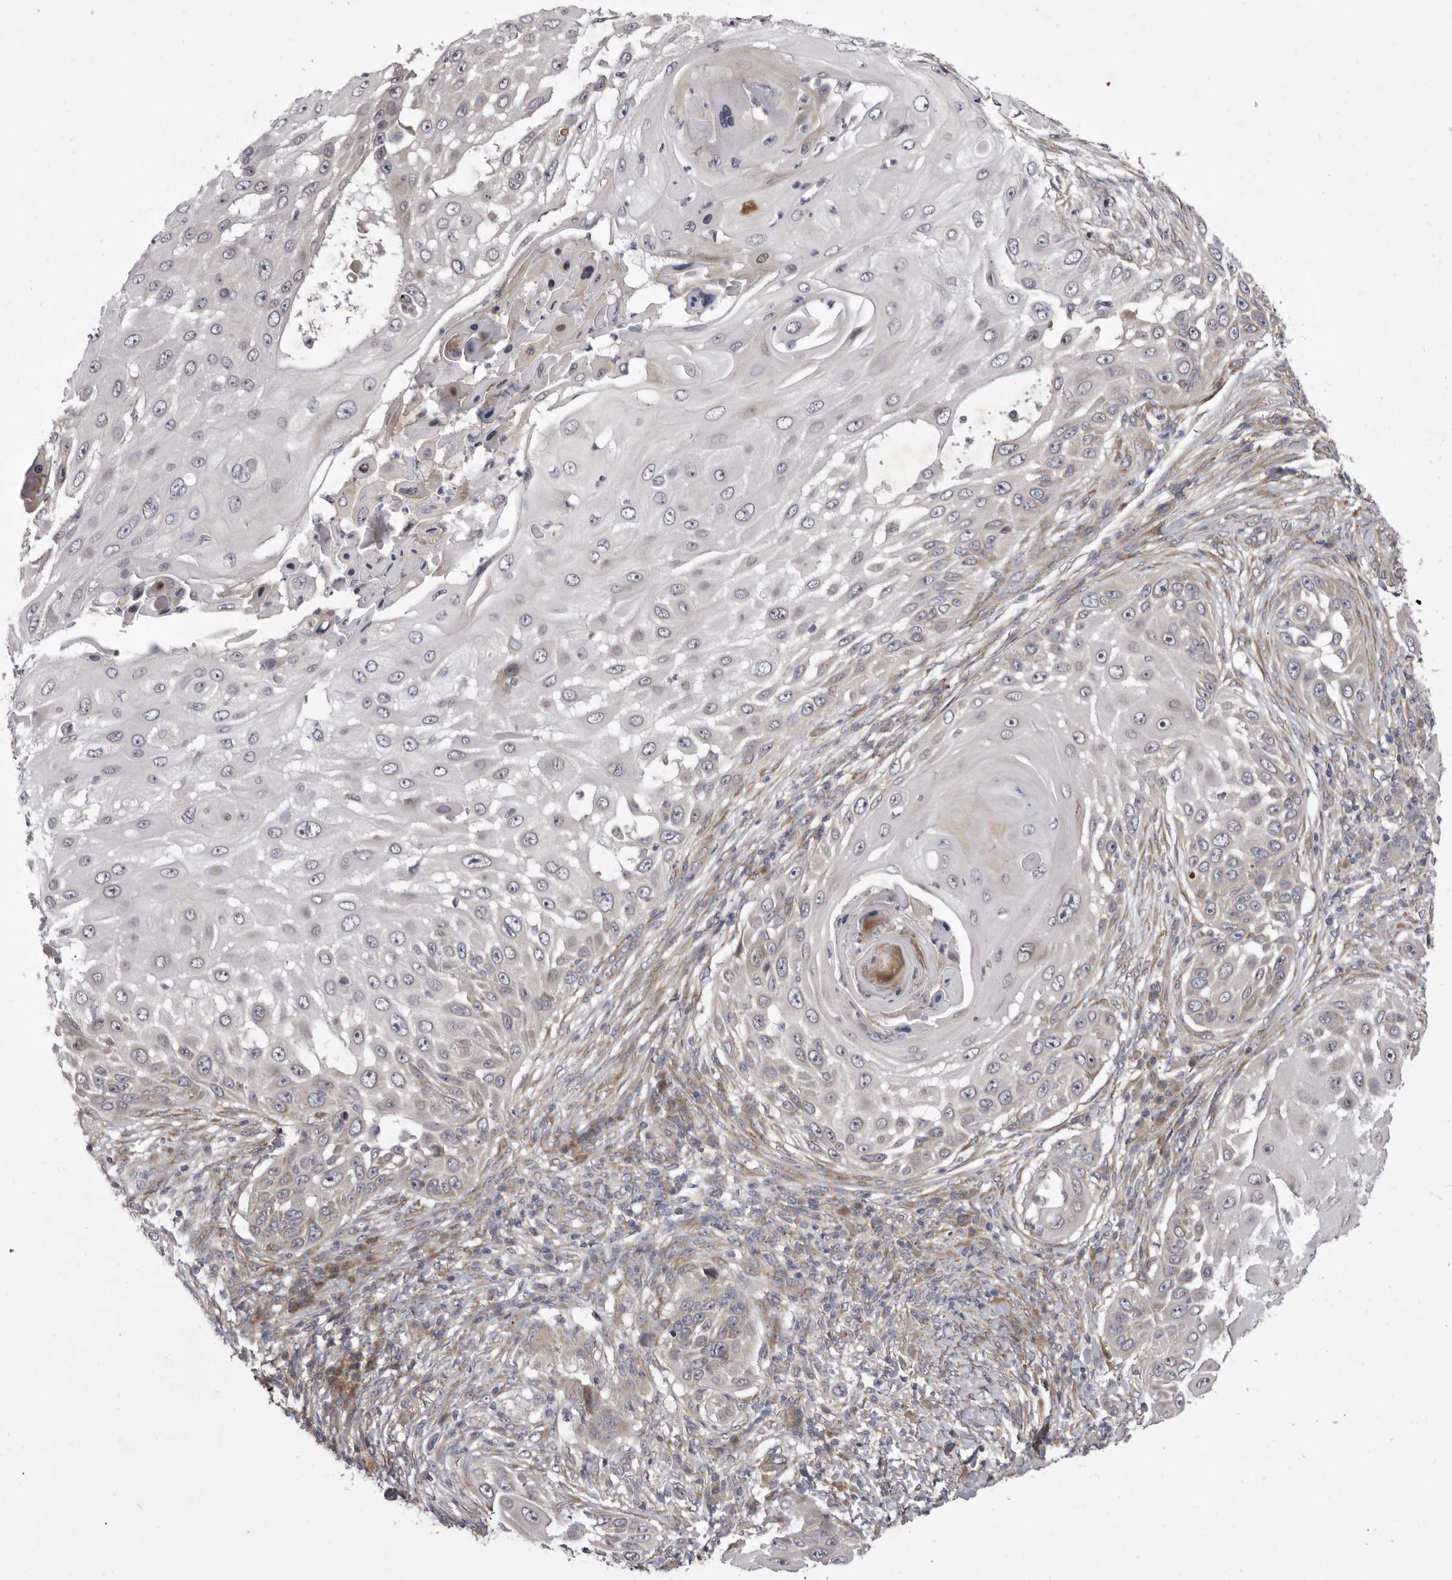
{"staining": {"intensity": "weak", "quantity": "<25%", "location": "cytoplasmic/membranous"}, "tissue": "skin cancer", "cell_type": "Tumor cells", "image_type": "cancer", "snomed": [{"axis": "morphology", "description": "Squamous cell carcinoma, NOS"}, {"axis": "topography", "description": "Skin"}], "caption": "Skin squamous cell carcinoma was stained to show a protein in brown. There is no significant staining in tumor cells.", "gene": "TBC1D8B", "patient": {"sex": "female", "age": 44}}